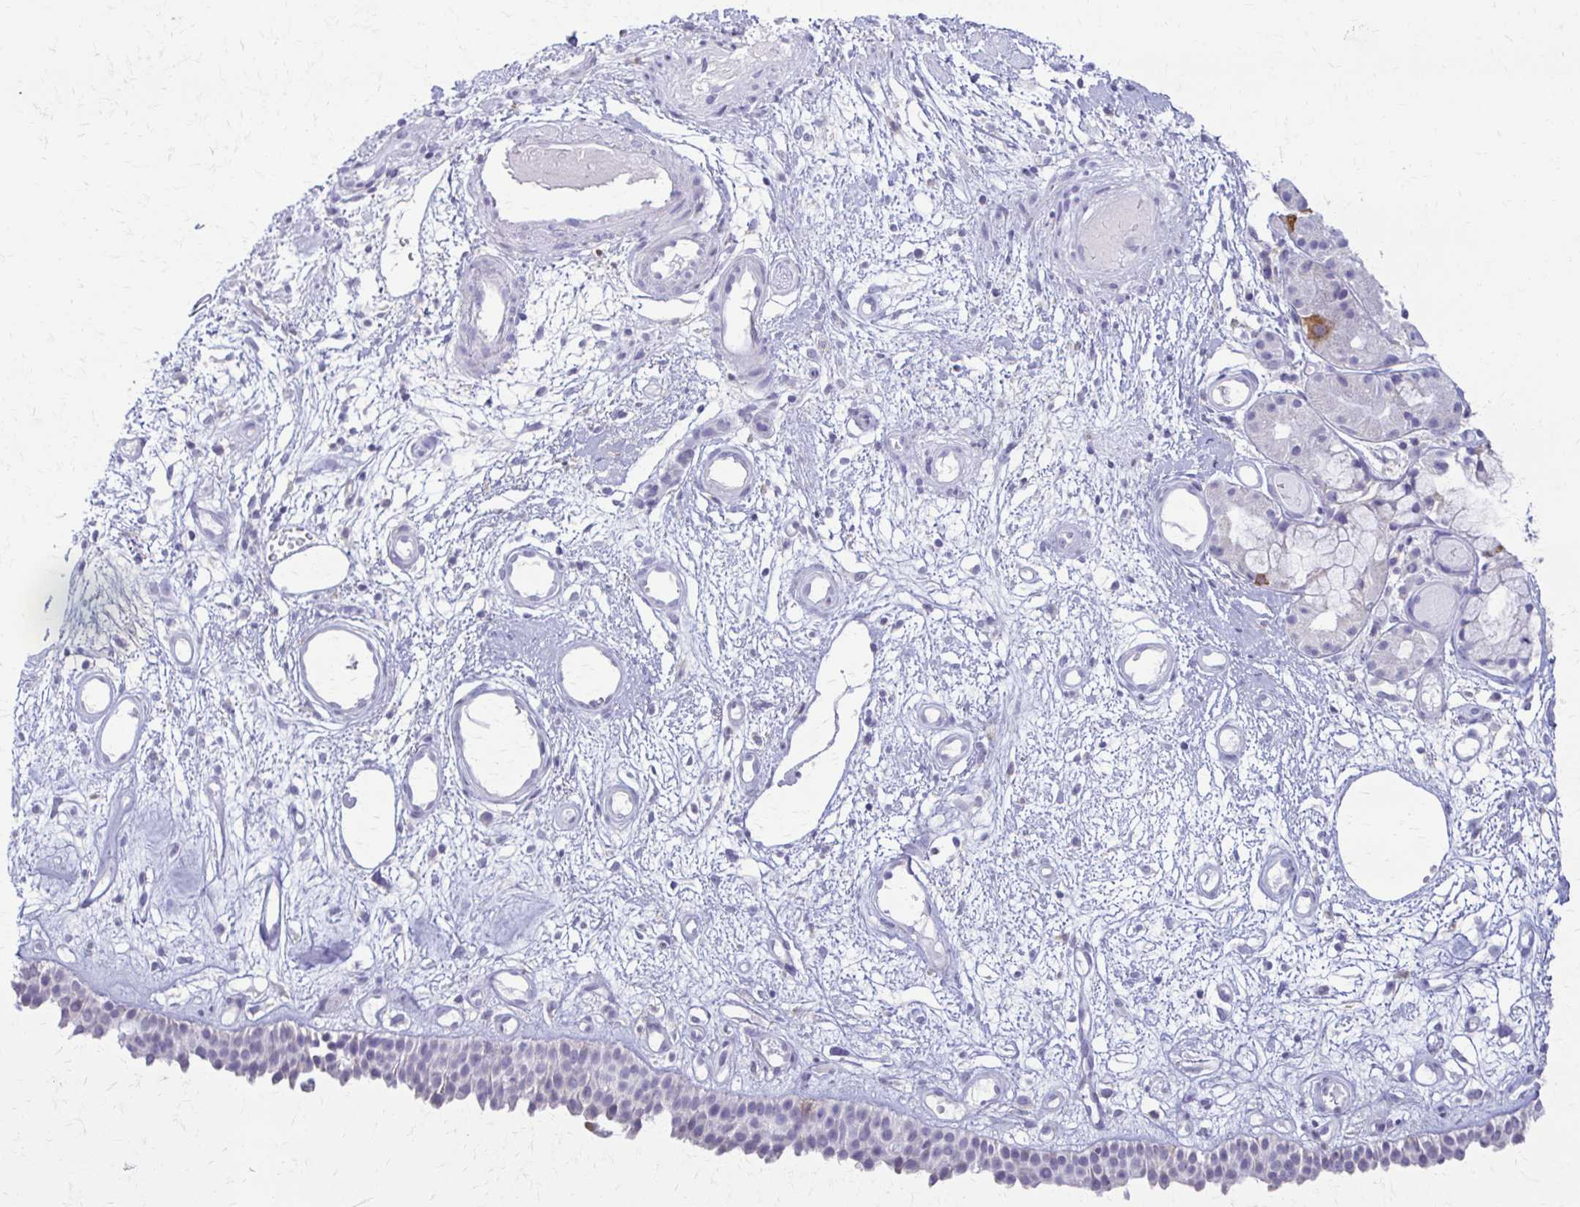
{"staining": {"intensity": "moderate", "quantity": "<25%", "location": "cytoplasmic/membranous"}, "tissue": "nasopharynx", "cell_type": "Respiratory epithelial cells", "image_type": "normal", "snomed": [{"axis": "morphology", "description": "Normal tissue, NOS"}, {"axis": "morphology", "description": "Inflammation, NOS"}, {"axis": "topography", "description": "Nasopharynx"}], "caption": "Nasopharynx stained with IHC demonstrates moderate cytoplasmic/membranous expression in approximately <25% of respiratory epithelial cells. Ihc stains the protein of interest in brown and the nuclei are stained blue.", "gene": "FCGR2A", "patient": {"sex": "male", "age": 54}}